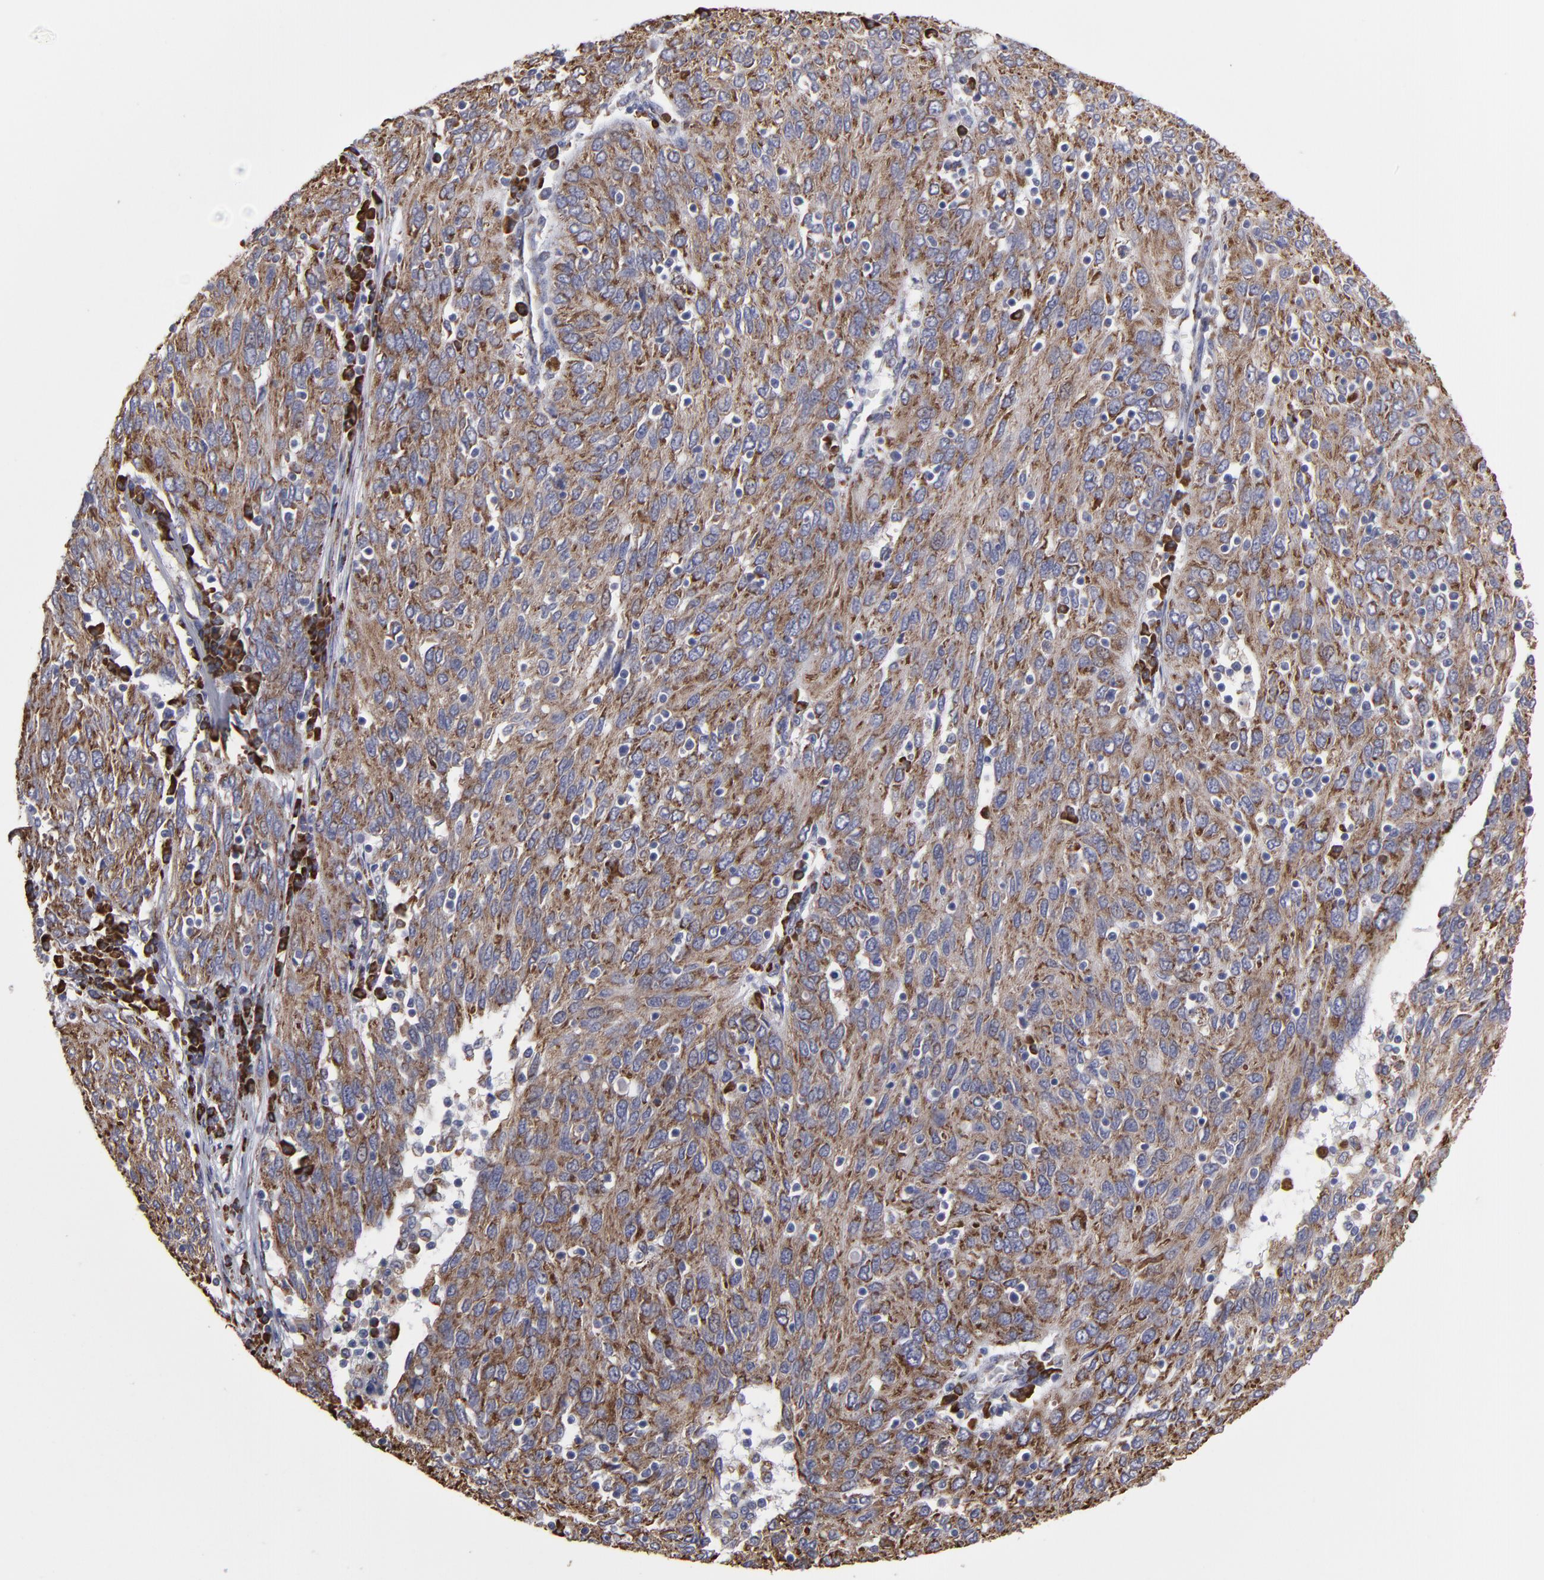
{"staining": {"intensity": "moderate", "quantity": ">75%", "location": "cytoplasmic/membranous"}, "tissue": "ovarian cancer", "cell_type": "Tumor cells", "image_type": "cancer", "snomed": [{"axis": "morphology", "description": "Carcinoma, endometroid"}, {"axis": "topography", "description": "Ovary"}], "caption": "Immunohistochemistry (IHC) (DAB (3,3'-diaminobenzidine)) staining of ovarian cancer (endometroid carcinoma) exhibits moderate cytoplasmic/membranous protein positivity in approximately >75% of tumor cells. The staining was performed using DAB to visualize the protein expression in brown, while the nuclei were stained in blue with hematoxylin (Magnification: 20x).", "gene": "SND1", "patient": {"sex": "female", "age": 50}}